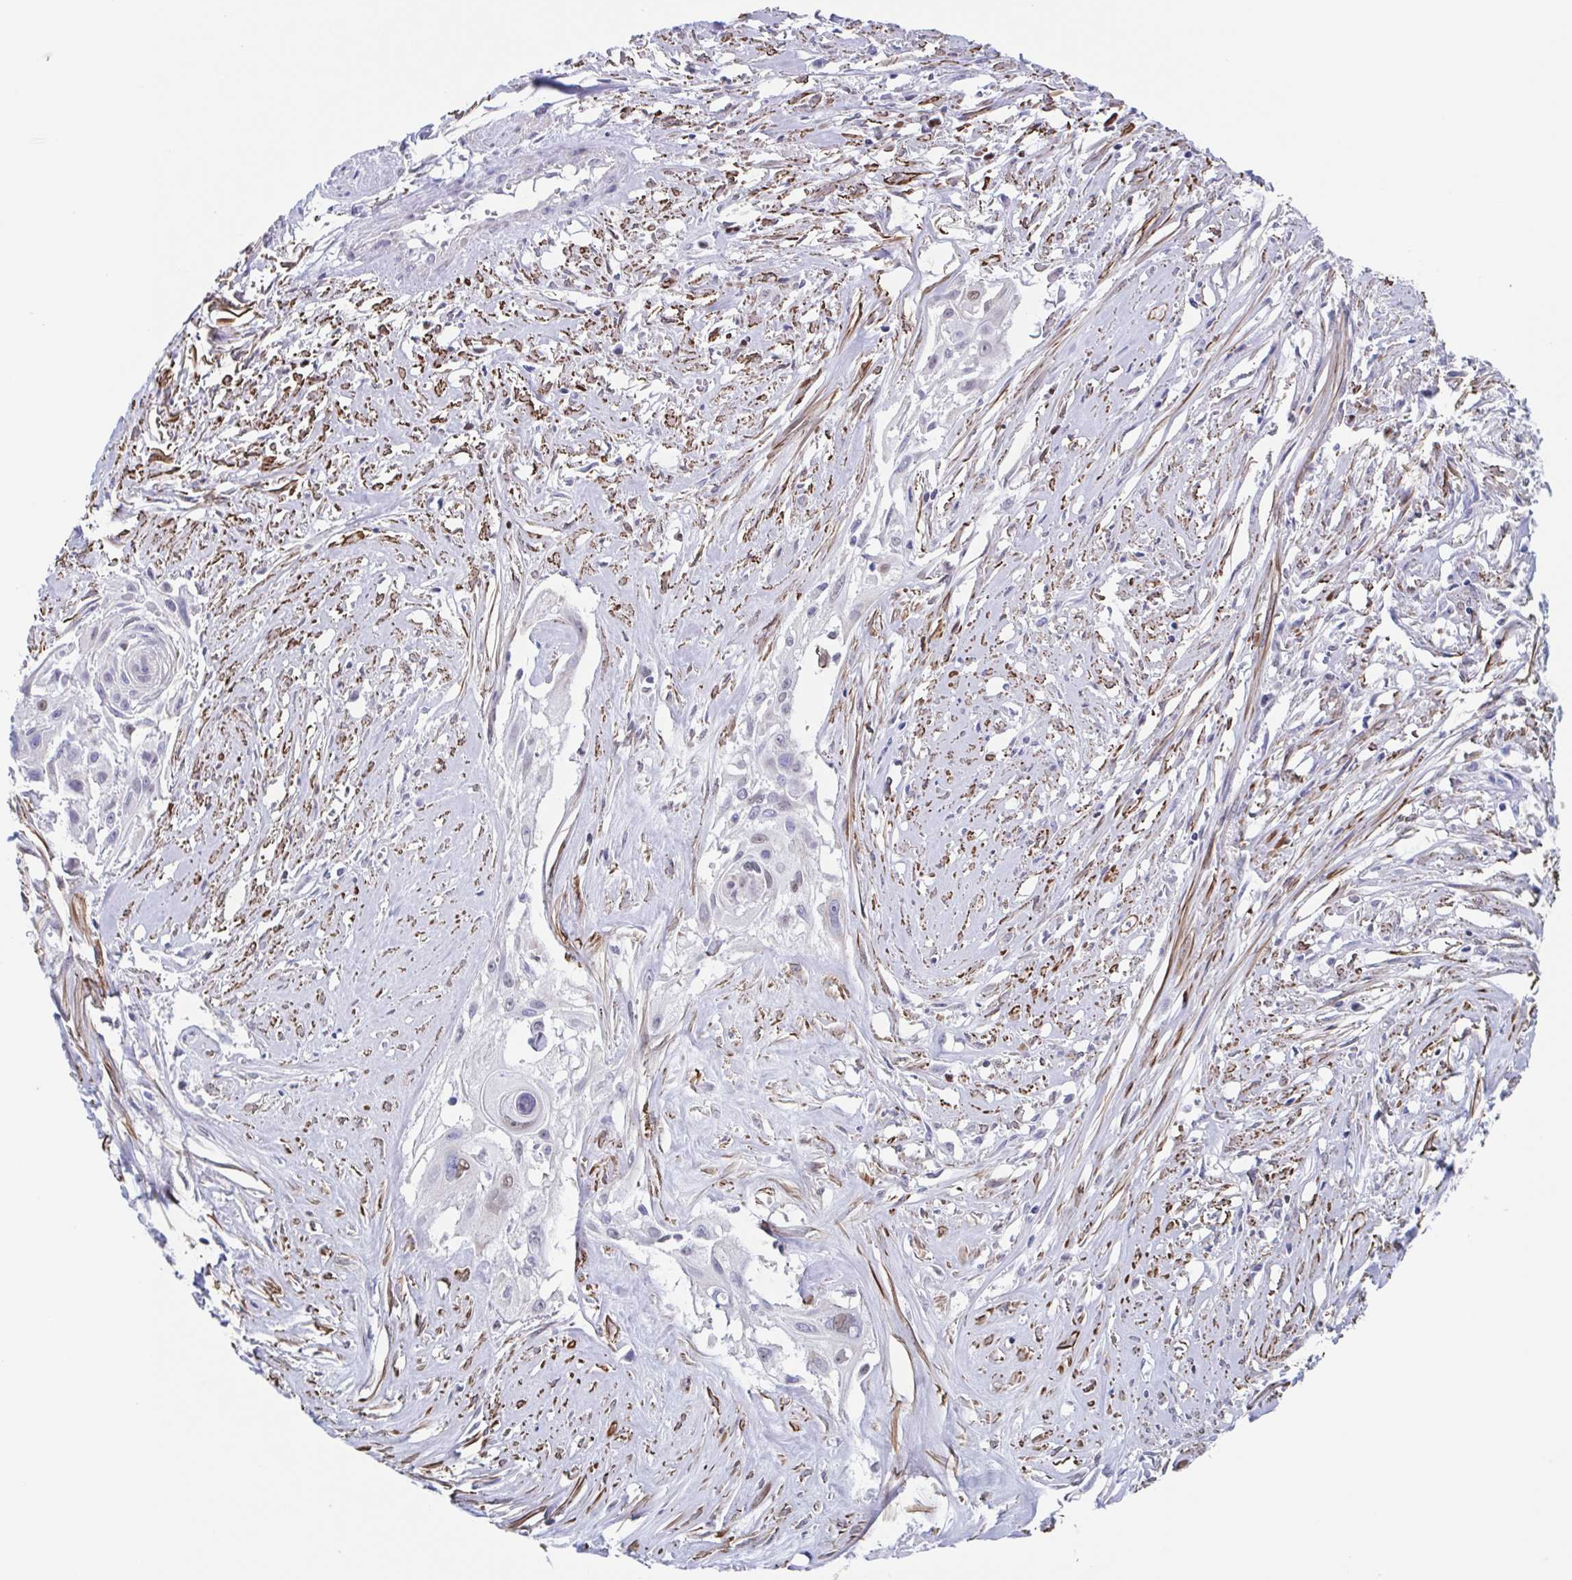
{"staining": {"intensity": "negative", "quantity": "none", "location": "none"}, "tissue": "cervical cancer", "cell_type": "Tumor cells", "image_type": "cancer", "snomed": [{"axis": "morphology", "description": "Squamous cell carcinoma, NOS"}, {"axis": "topography", "description": "Cervix"}], "caption": "Immunohistochemistry histopathology image of squamous cell carcinoma (cervical) stained for a protein (brown), which displays no staining in tumor cells.", "gene": "PBOV1", "patient": {"sex": "female", "age": 49}}